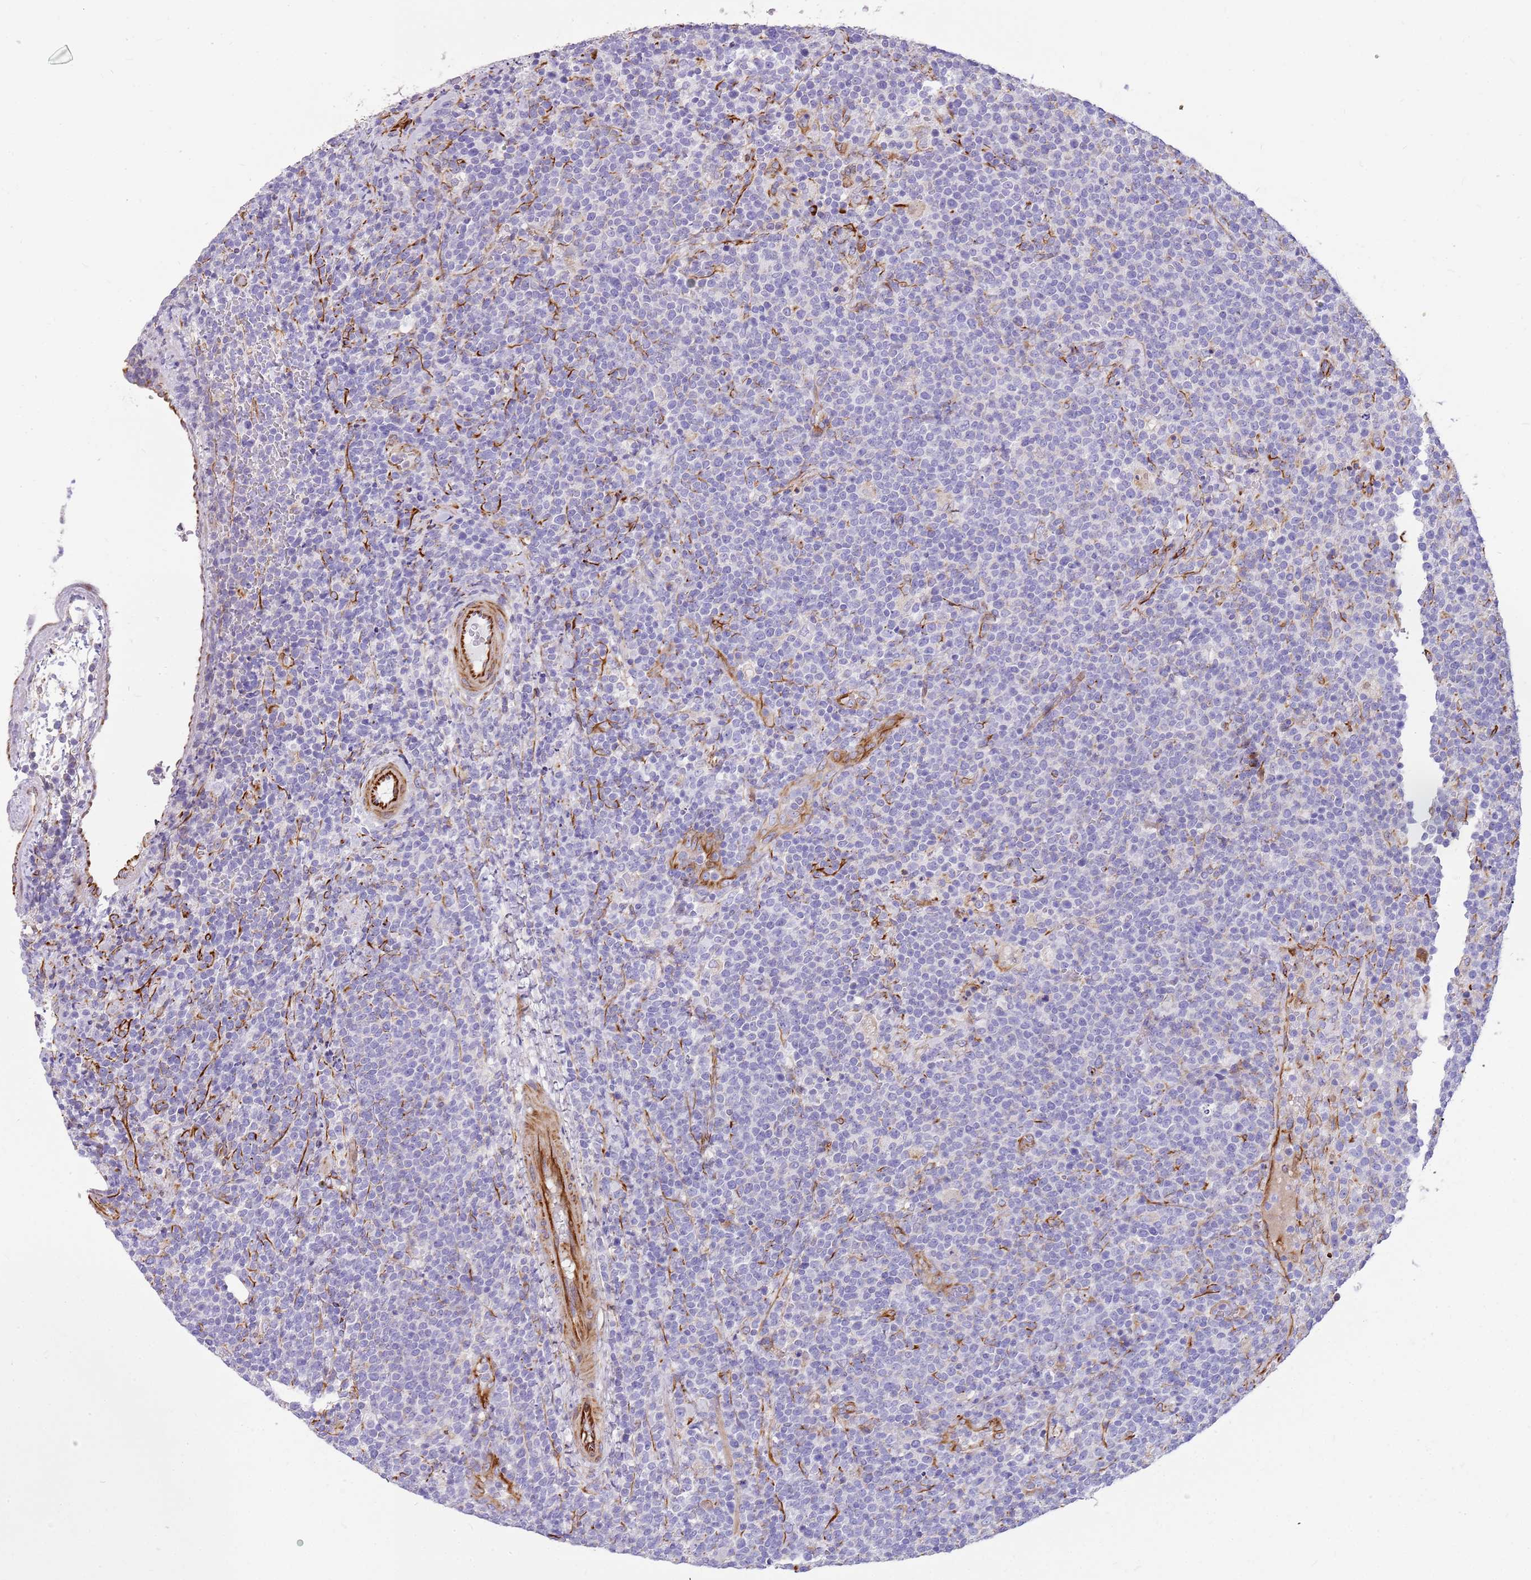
{"staining": {"intensity": "negative", "quantity": "none", "location": "none"}, "tissue": "lymphoma", "cell_type": "Tumor cells", "image_type": "cancer", "snomed": [{"axis": "morphology", "description": "Malignant lymphoma, non-Hodgkin's type, High grade"}, {"axis": "topography", "description": "Lymph node"}], "caption": "High power microscopy micrograph of an immunohistochemistry image of lymphoma, revealing no significant positivity in tumor cells. (Immunohistochemistry, brightfield microscopy, high magnification).", "gene": "ZDHHC1", "patient": {"sex": "male", "age": 61}}